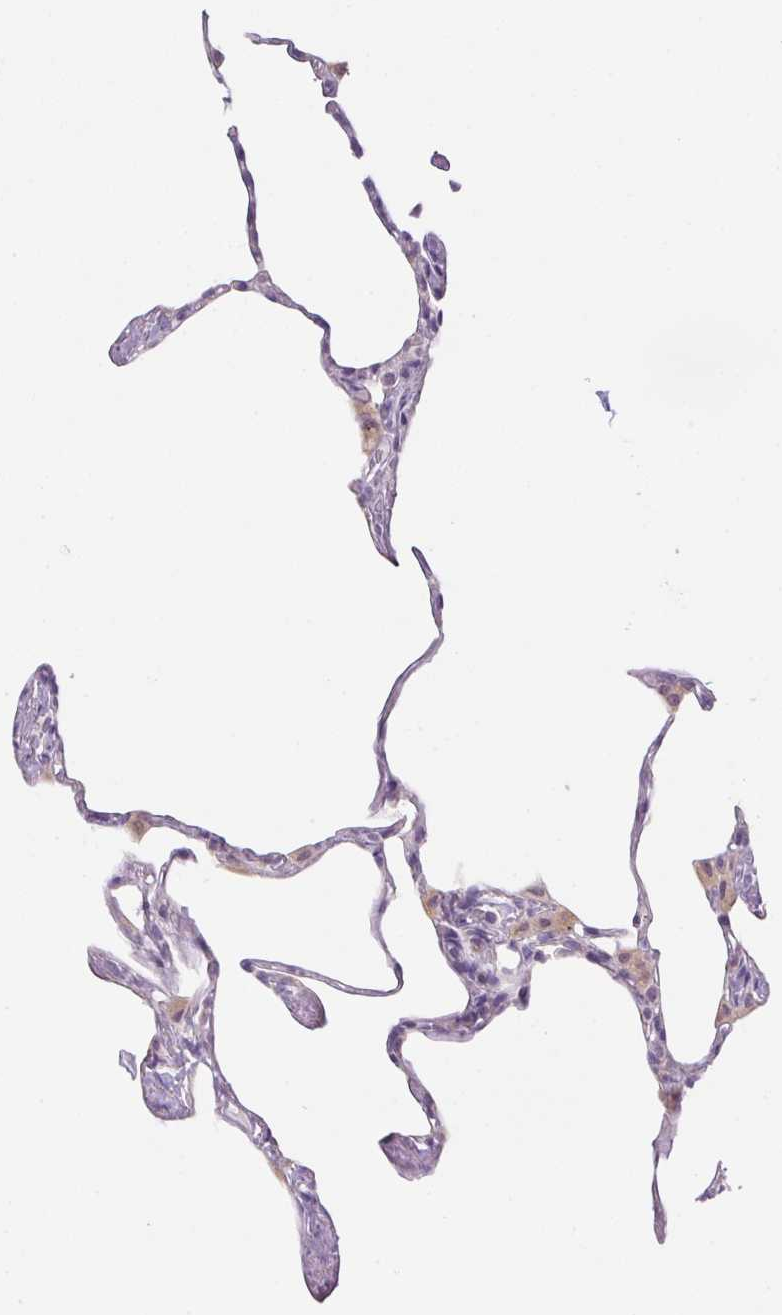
{"staining": {"intensity": "negative", "quantity": "none", "location": "none"}, "tissue": "lung", "cell_type": "Alveolar cells", "image_type": "normal", "snomed": [{"axis": "morphology", "description": "Normal tissue, NOS"}, {"axis": "topography", "description": "Lung"}], "caption": "This is an immunohistochemistry image of normal lung. There is no positivity in alveolar cells.", "gene": "CTCFL", "patient": {"sex": "male", "age": 65}}